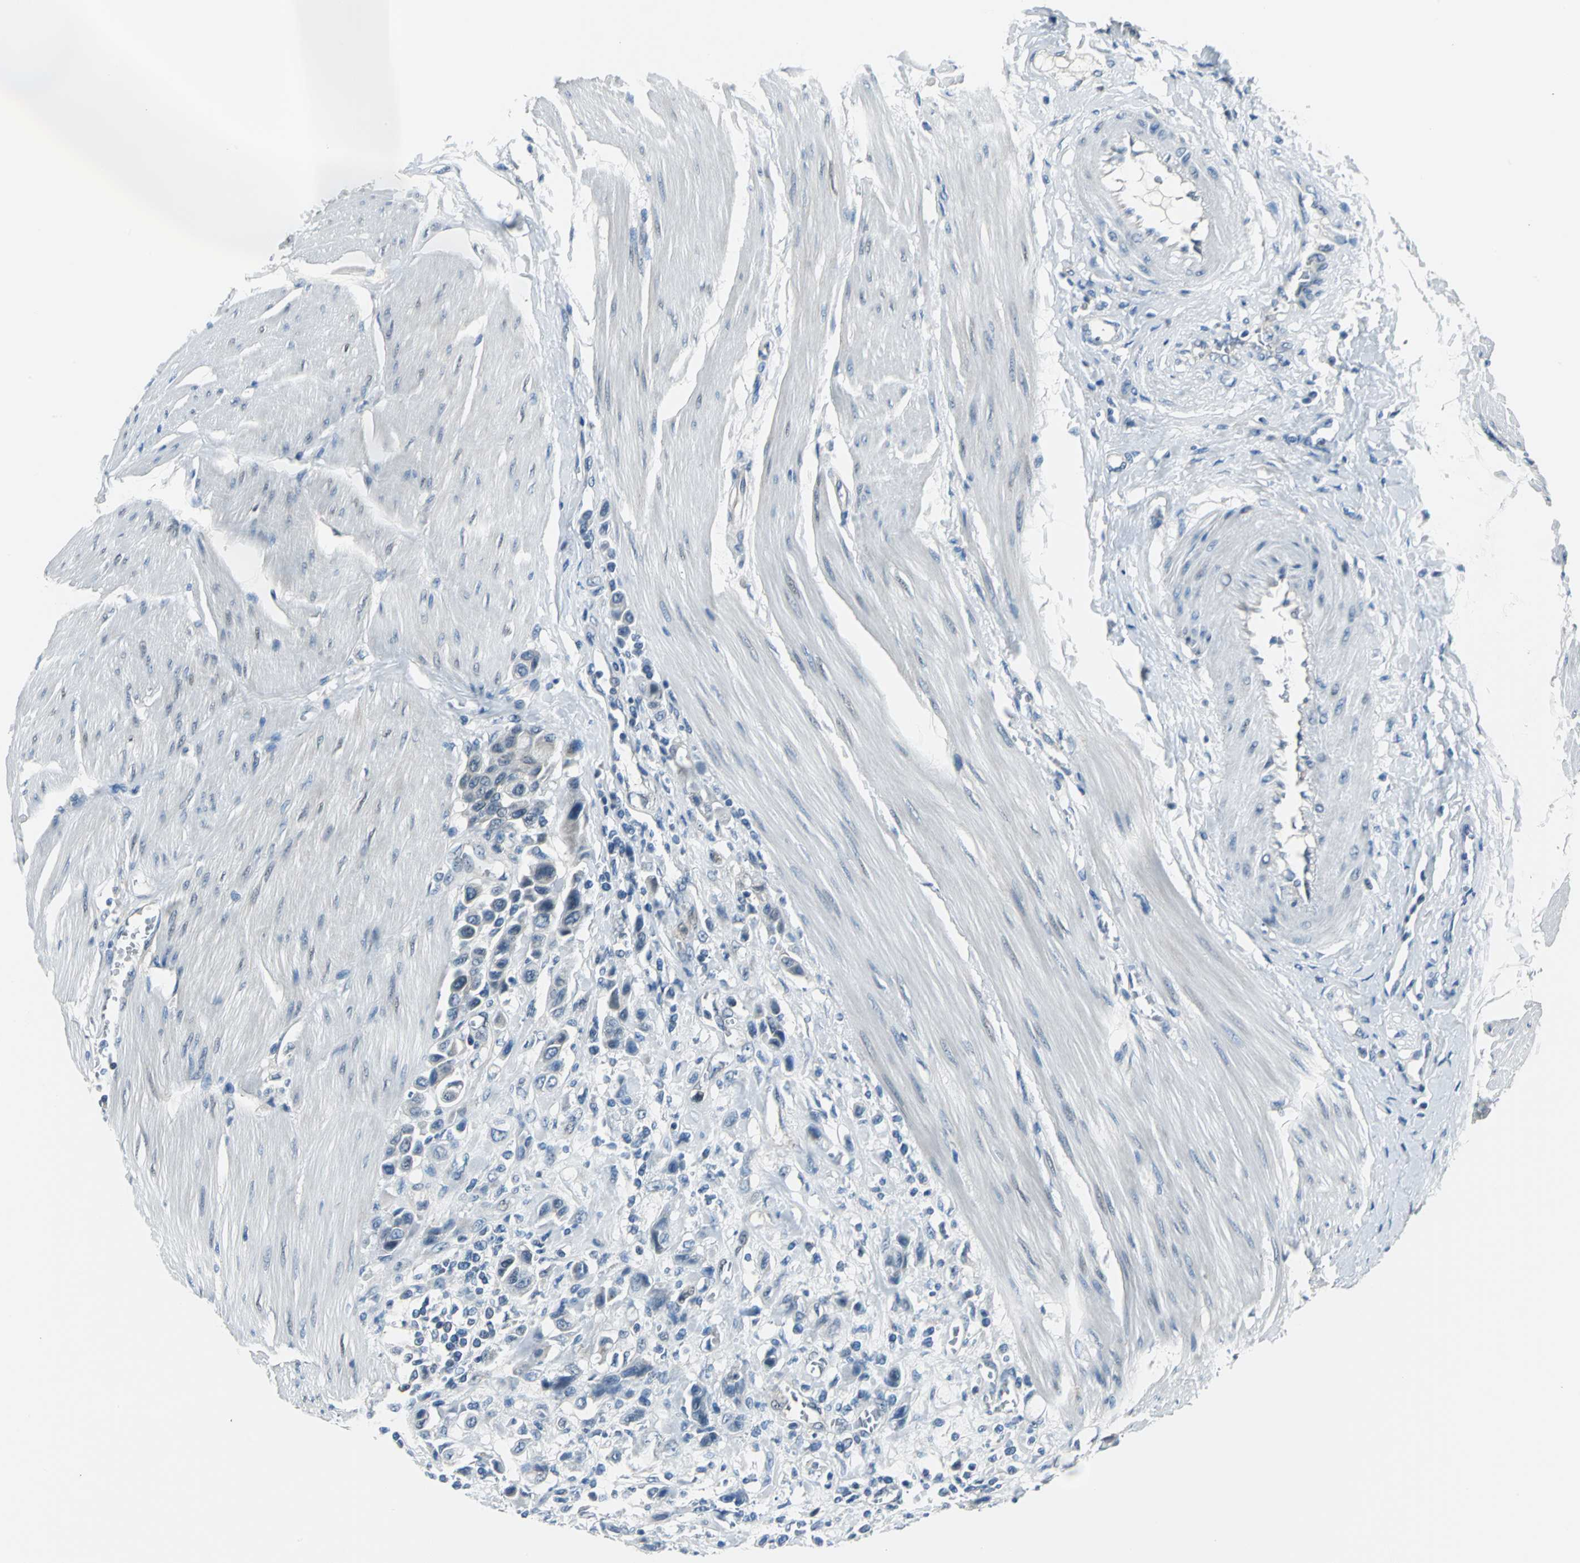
{"staining": {"intensity": "negative", "quantity": "none", "location": "none"}, "tissue": "urothelial cancer", "cell_type": "Tumor cells", "image_type": "cancer", "snomed": [{"axis": "morphology", "description": "Urothelial carcinoma, High grade"}, {"axis": "topography", "description": "Urinary bladder"}], "caption": "The photomicrograph exhibits no significant expression in tumor cells of high-grade urothelial carcinoma.", "gene": "ZNF415", "patient": {"sex": "male", "age": 50}}